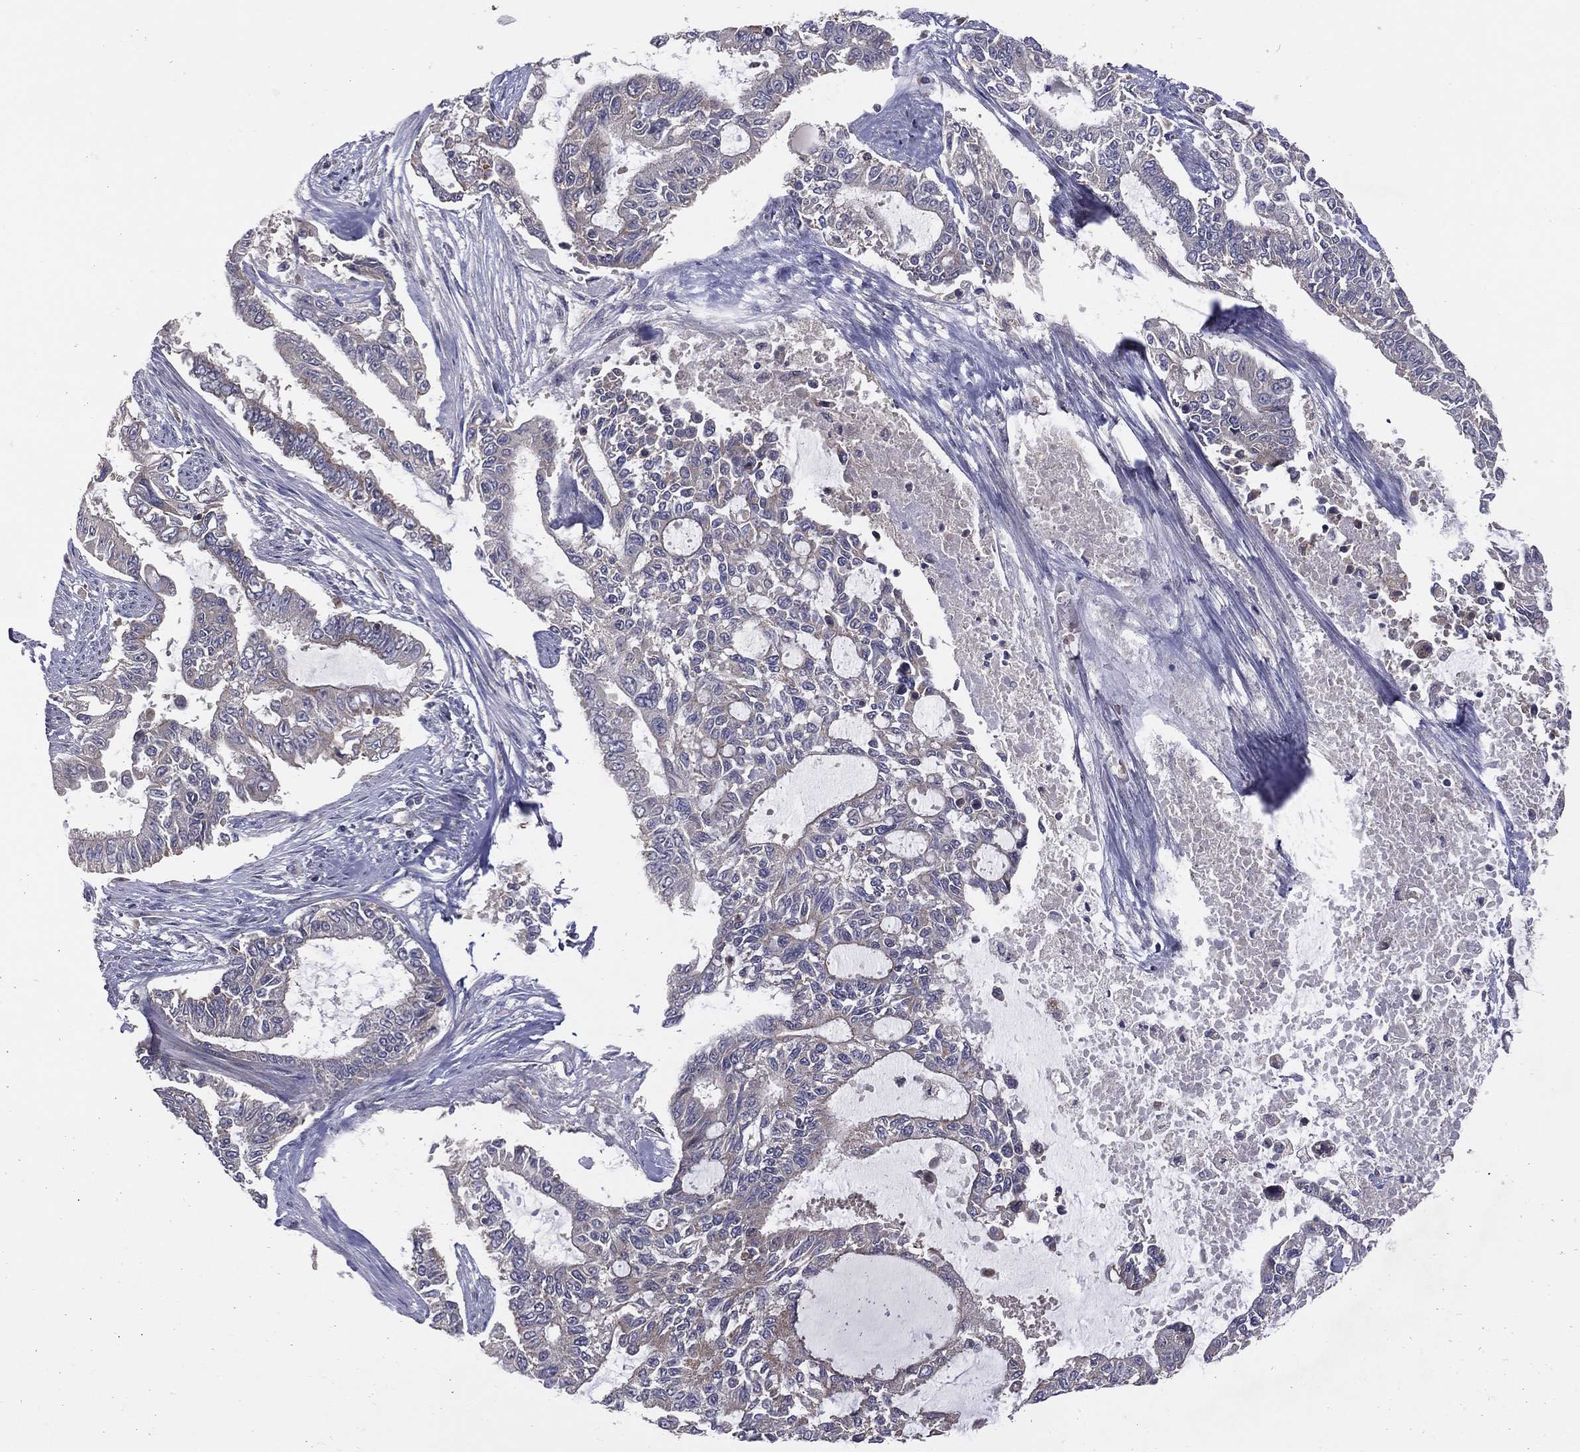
{"staining": {"intensity": "moderate", "quantity": "<25%", "location": "cytoplasmic/membranous"}, "tissue": "endometrial cancer", "cell_type": "Tumor cells", "image_type": "cancer", "snomed": [{"axis": "morphology", "description": "Adenocarcinoma, NOS"}, {"axis": "topography", "description": "Uterus"}], "caption": "Immunohistochemical staining of endometrial adenocarcinoma shows low levels of moderate cytoplasmic/membranous protein positivity in approximately <25% of tumor cells.", "gene": "STARD3", "patient": {"sex": "female", "age": 59}}